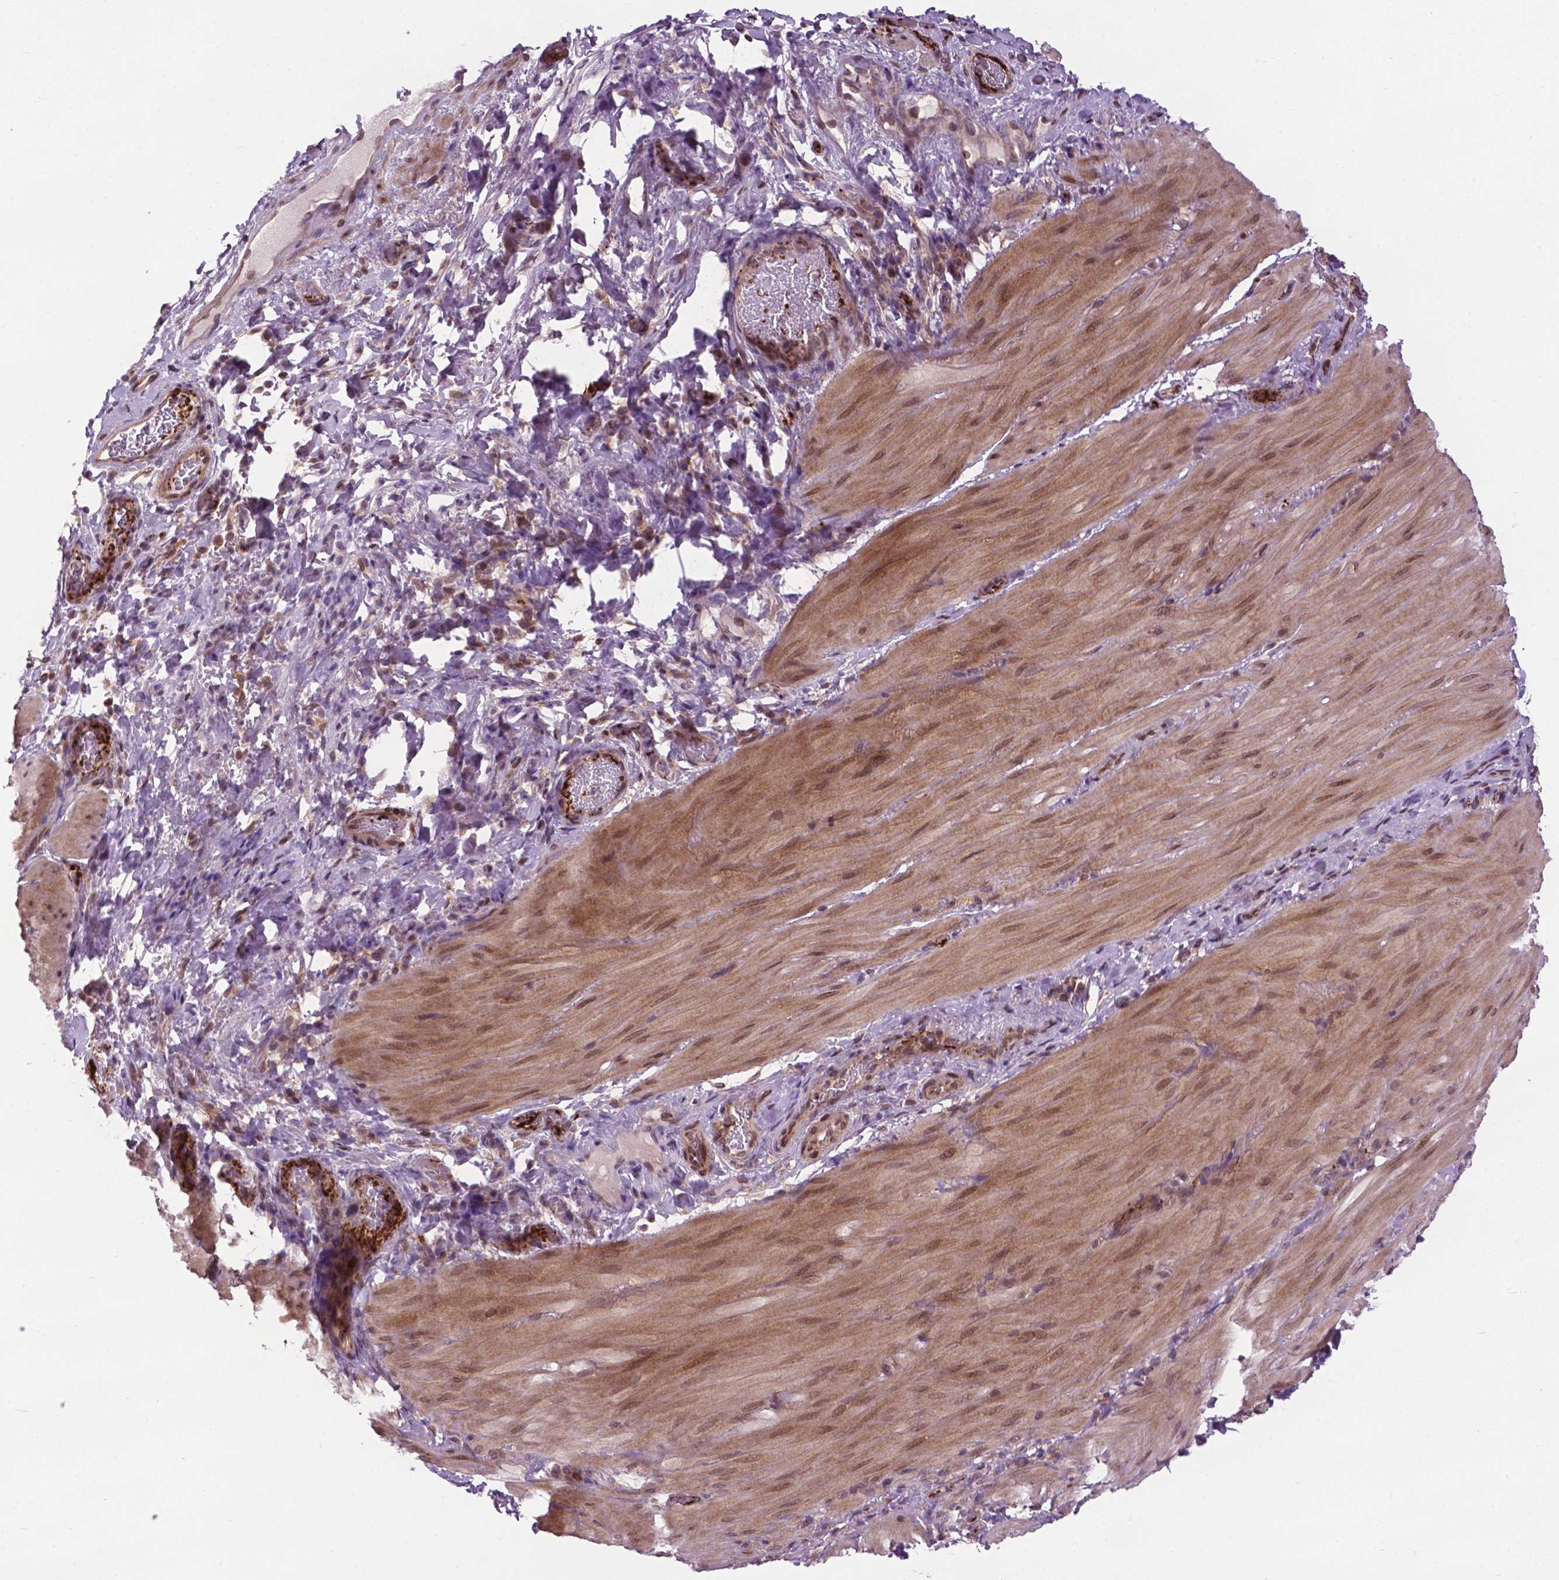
{"staining": {"intensity": "moderate", "quantity": "25%-75%", "location": "cytoplasmic/membranous,nuclear"}, "tissue": "smooth muscle", "cell_type": "Smooth muscle cells", "image_type": "normal", "snomed": [{"axis": "morphology", "description": "Normal tissue, NOS"}, {"axis": "topography", "description": "Smooth muscle"}, {"axis": "topography", "description": "Colon"}], "caption": "A brown stain highlights moderate cytoplasmic/membranous,nuclear expression of a protein in smooth muscle cells of unremarkable human smooth muscle. (DAB IHC, brown staining for protein, blue staining for nuclei).", "gene": "SPNS2", "patient": {"sex": "male", "age": 73}}